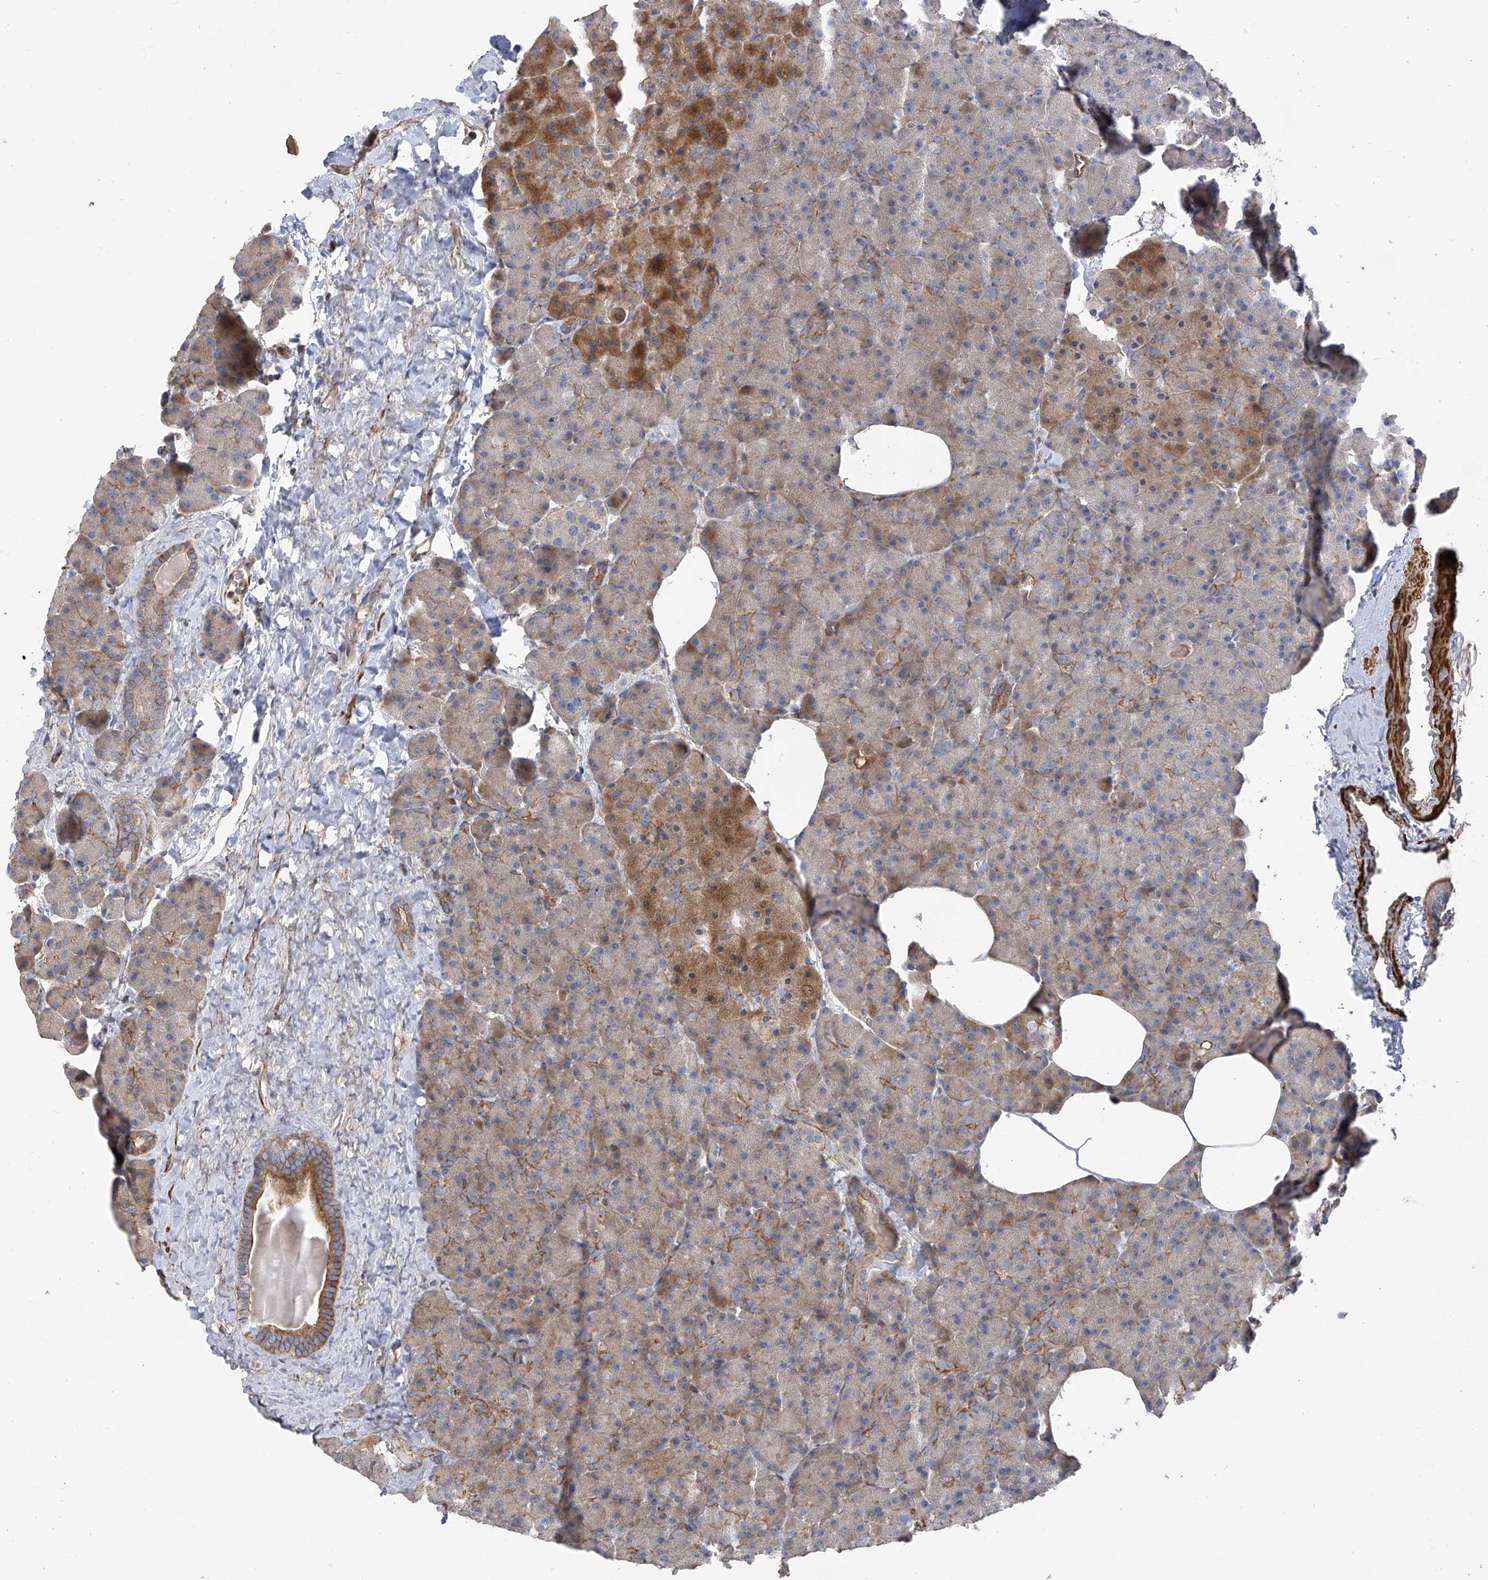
{"staining": {"intensity": "moderate", "quantity": "<25%", "location": "cytoplasmic/membranous"}, "tissue": "pancreas", "cell_type": "Exocrine glandular cells", "image_type": "normal", "snomed": [{"axis": "morphology", "description": "Normal tissue, NOS"}, {"axis": "morphology", "description": "Carcinoid, malignant, NOS"}, {"axis": "topography", "description": "Pancreas"}], "caption": "Pancreas was stained to show a protein in brown. There is low levels of moderate cytoplasmic/membranous positivity in approximately <25% of exocrine glandular cells.", "gene": "SLC43A3", "patient": {"sex": "female", "age": 35}}